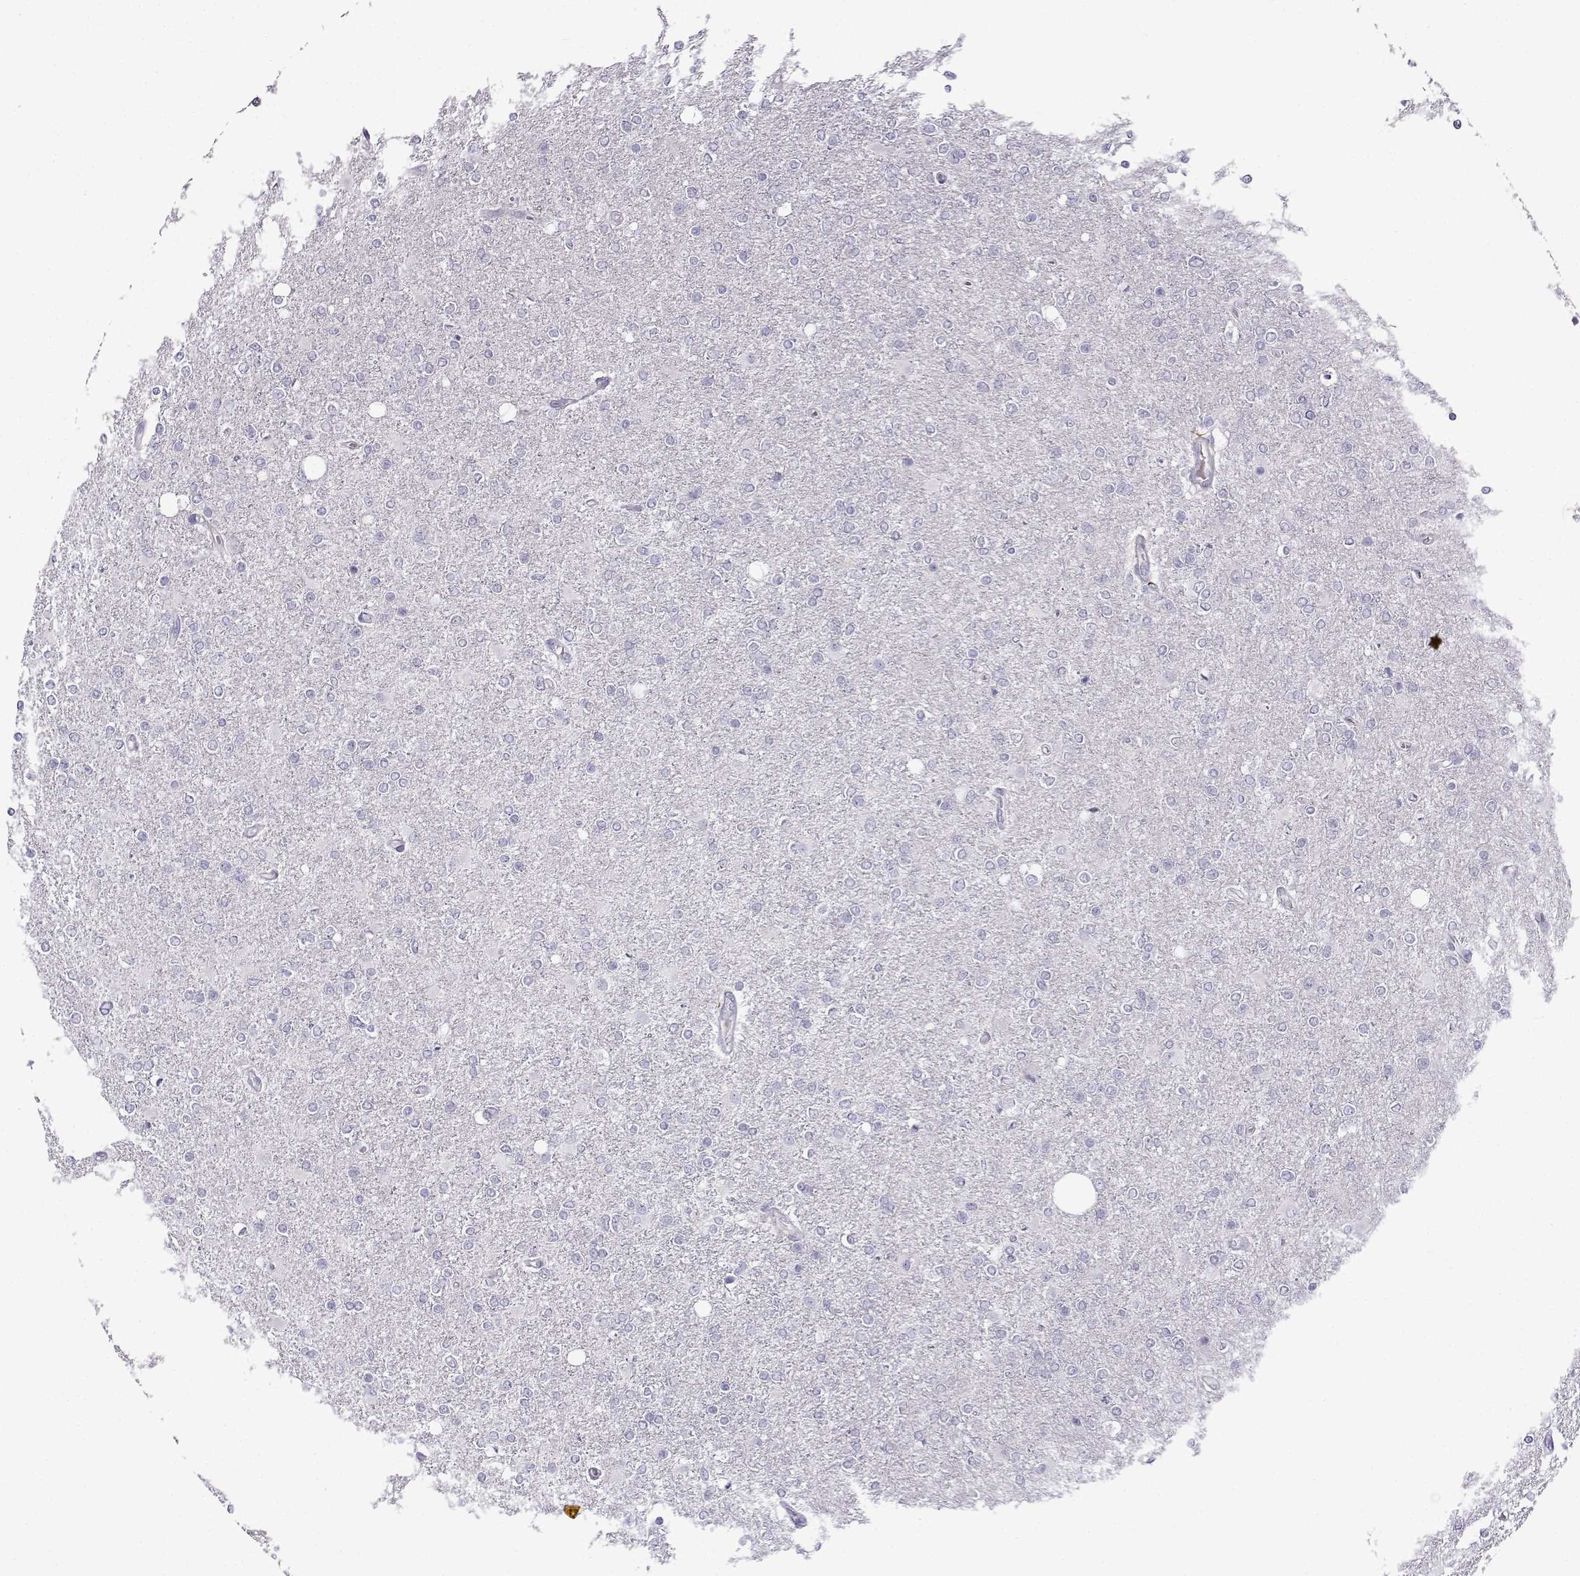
{"staining": {"intensity": "negative", "quantity": "none", "location": "none"}, "tissue": "glioma", "cell_type": "Tumor cells", "image_type": "cancer", "snomed": [{"axis": "morphology", "description": "Glioma, malignant, High grade"}, {"axis": "topography", "description": "Cerebral cortex"}], "caption": "This is an immunohistochemistry image of high-grade glioma (malignant). There is no expression in tumor cells.", "gene": "GTSF1L", "patient": {"sex": "male", "age": 70}}